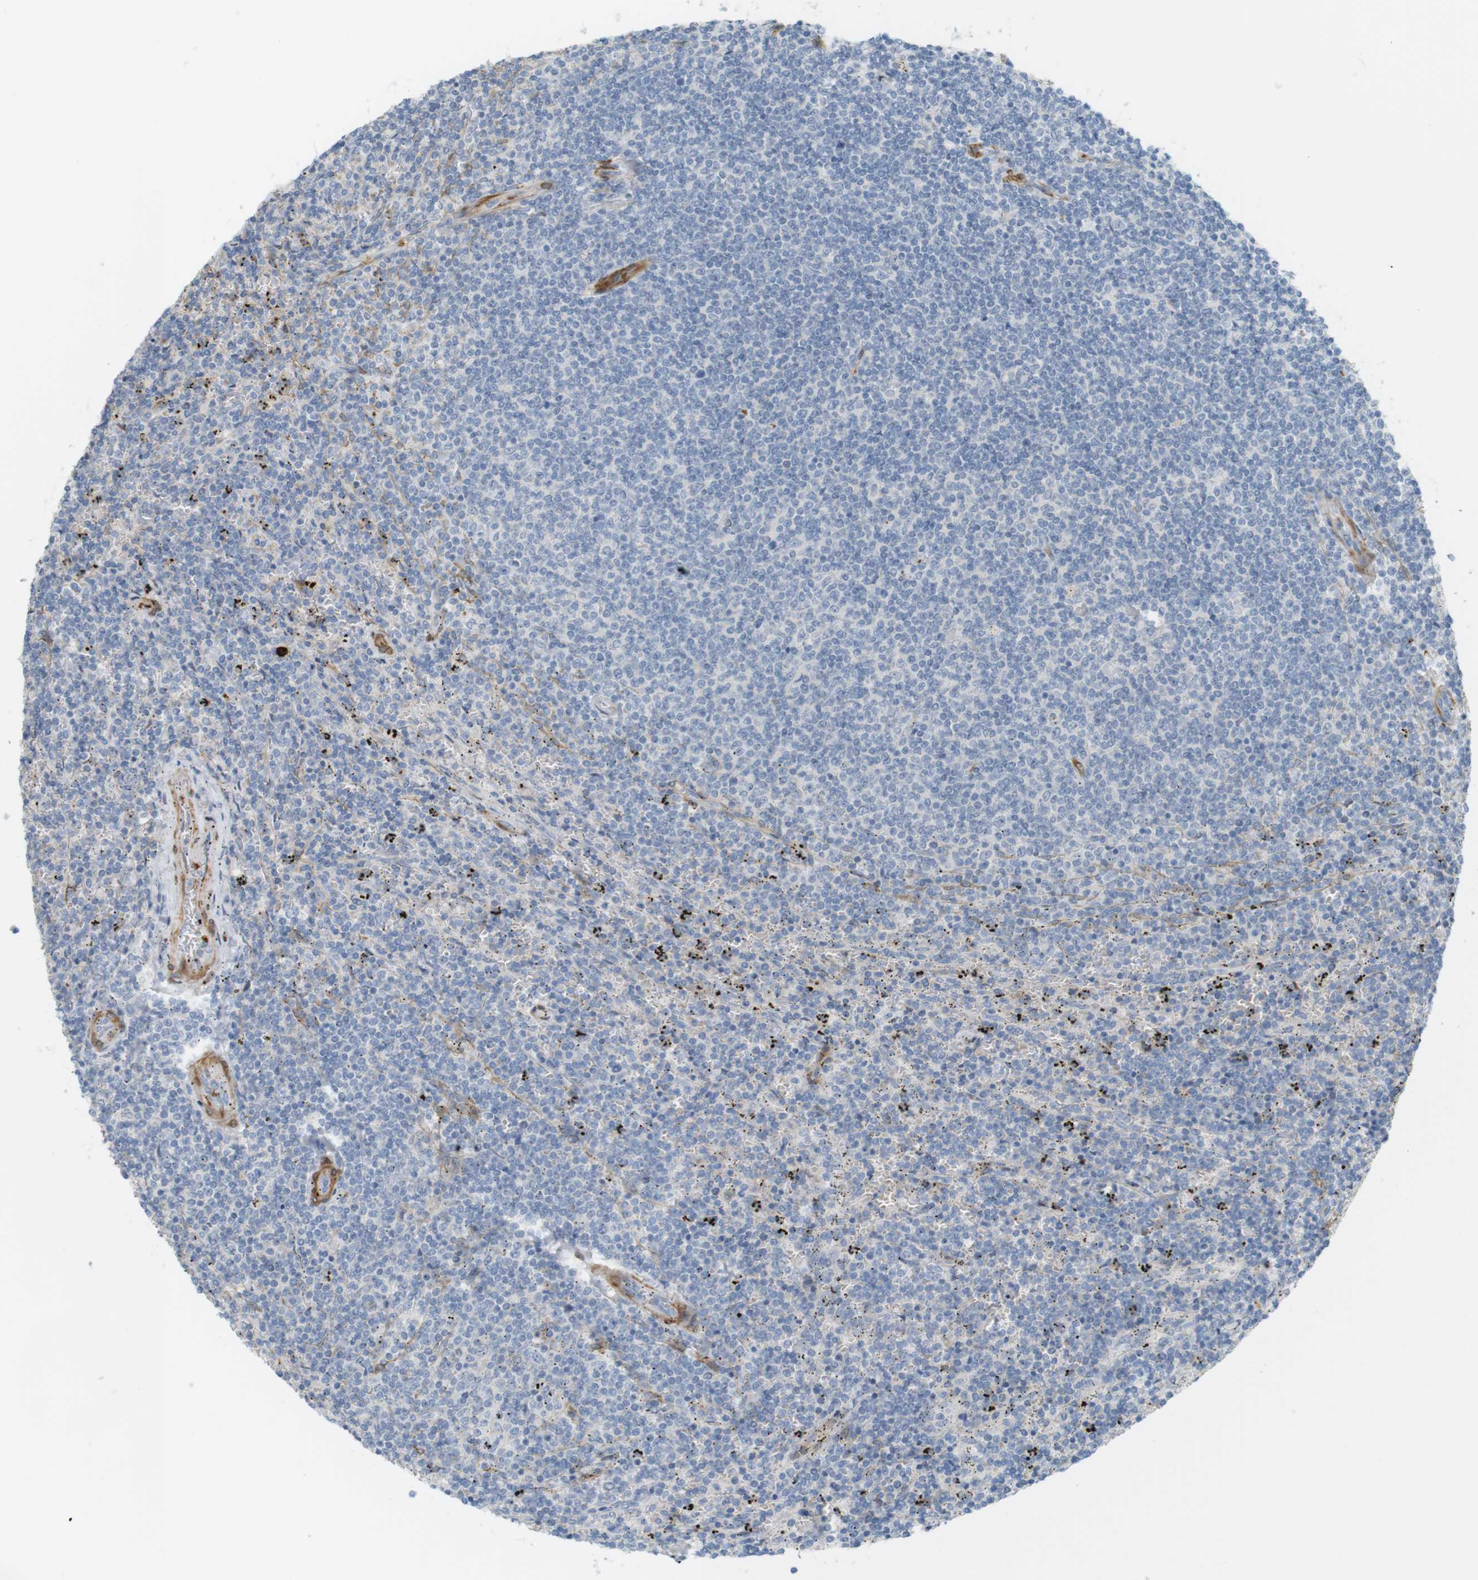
{"staining": {"intensity": "negative", "quantity": "none", "location": "none"}, "tissue": "lymphoma", "cell_type": "Tumor cells", "image_type": "cancer", "snomed": [{"axis": "morphology", "description": "Malignant lymphoma, non-Hodgkin's type, Low grade"}, {"axis": "topography", "description": "Spleen"}], "caption": "Tumor cells are negative for protein expression in human lymphoma. The staining is performed using DAB brown chromogen with nuclei counter-stained in using hematoxylin.", "gene": "PDE3A", "patient": {"sex": "female", "age": 50}}